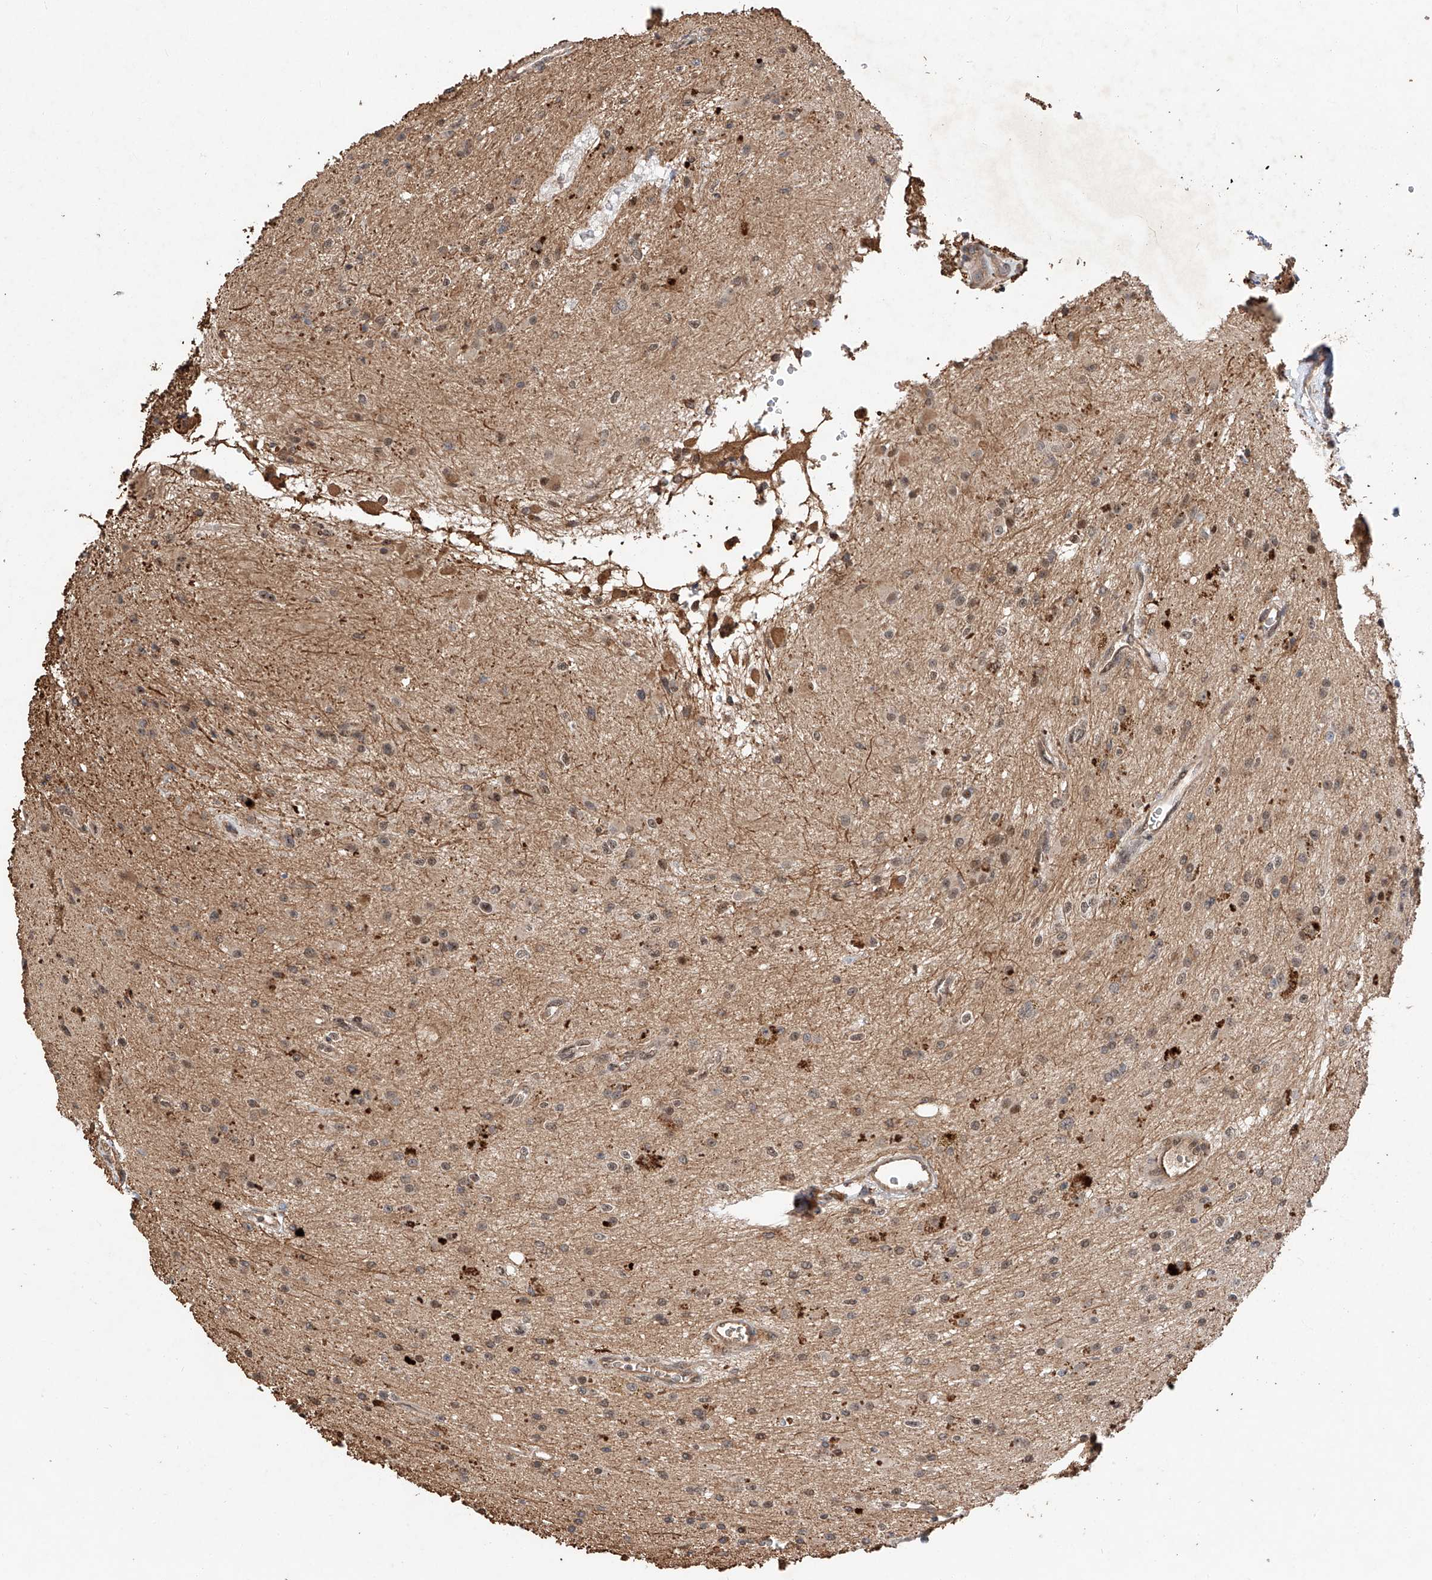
{"staining": {"intensity": "moderate", "quantity": "<25%", "location": "nuclear"}, "tissue": "glioma", "cell_type": "Tumor cells", "image_type": "cancer", "snomed": [{"axis": "morphology", "description": "Glioma, malignant, High grade"}, {"axis": "topography", "description": "Brain"}], "caption": "IHC (DAB (3,3'-diaminobenzidine)) staining of glioma demonstrates moderate nuclear protein positivity in about <25% of tumor cells. The protein of interest is shown in brown color, while the nuclei are stained blue.", "gene": "RILPL2", "patient": {"sex": "male", "age": 34}}